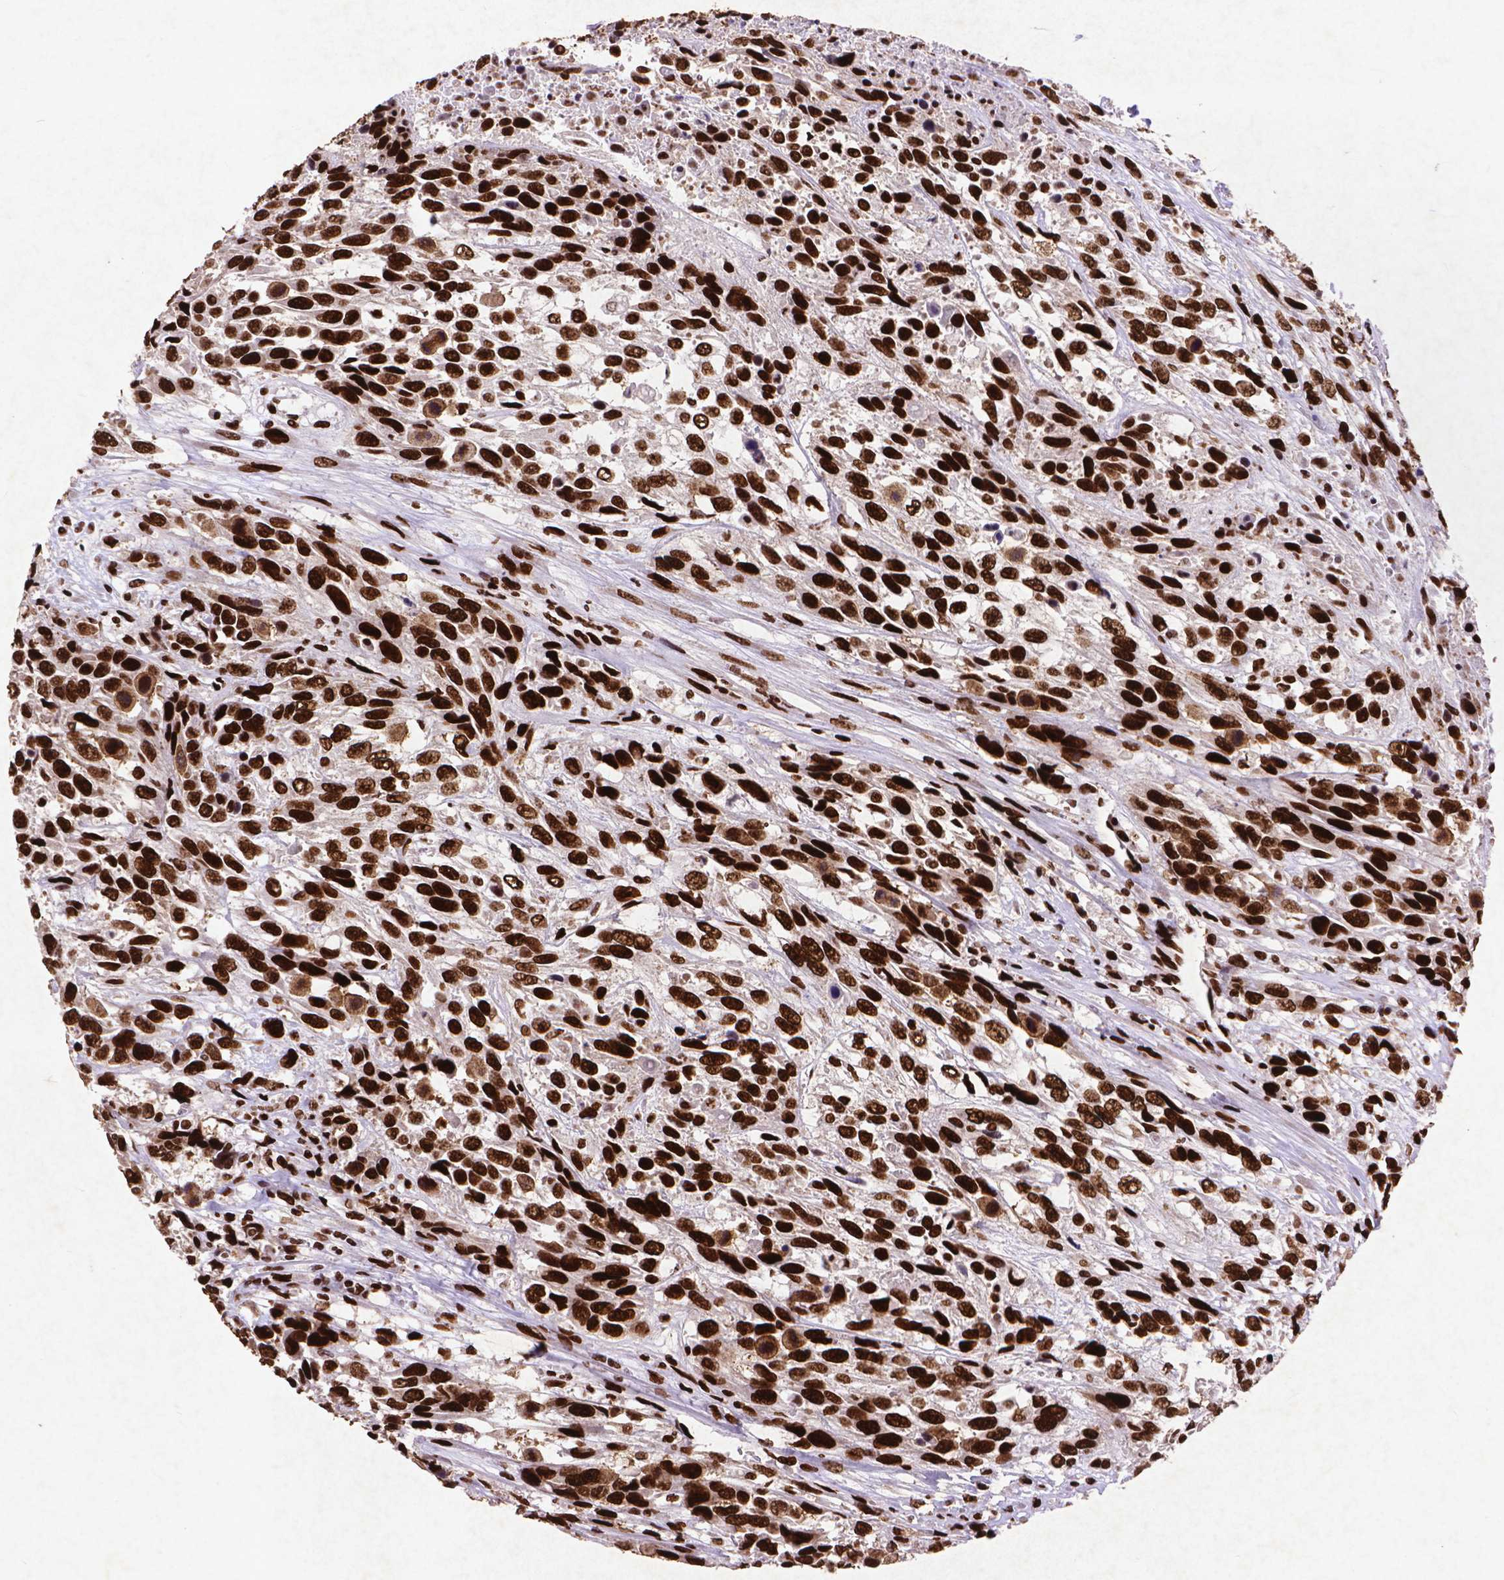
{"staining": {"intensity": "strong", "quantity": ">75%", "location": "nuclear"}, "tissue": "urothelial cancer", "cell_type": "Tumor cells", "image_type": "cancer", "snomed": [{"axis": "morphology", "description": "Urothelial carcinoma, High grade"}, {"axis": "topography", "description": "Urinary bladder"}], "caption": "Strong nuclear protein expression is seen in approximately >75% of tumor cells in urothelial carcinoma (high-grade).", "gene": "CITED2", "patient": {"sex": "female", "age": 70}}